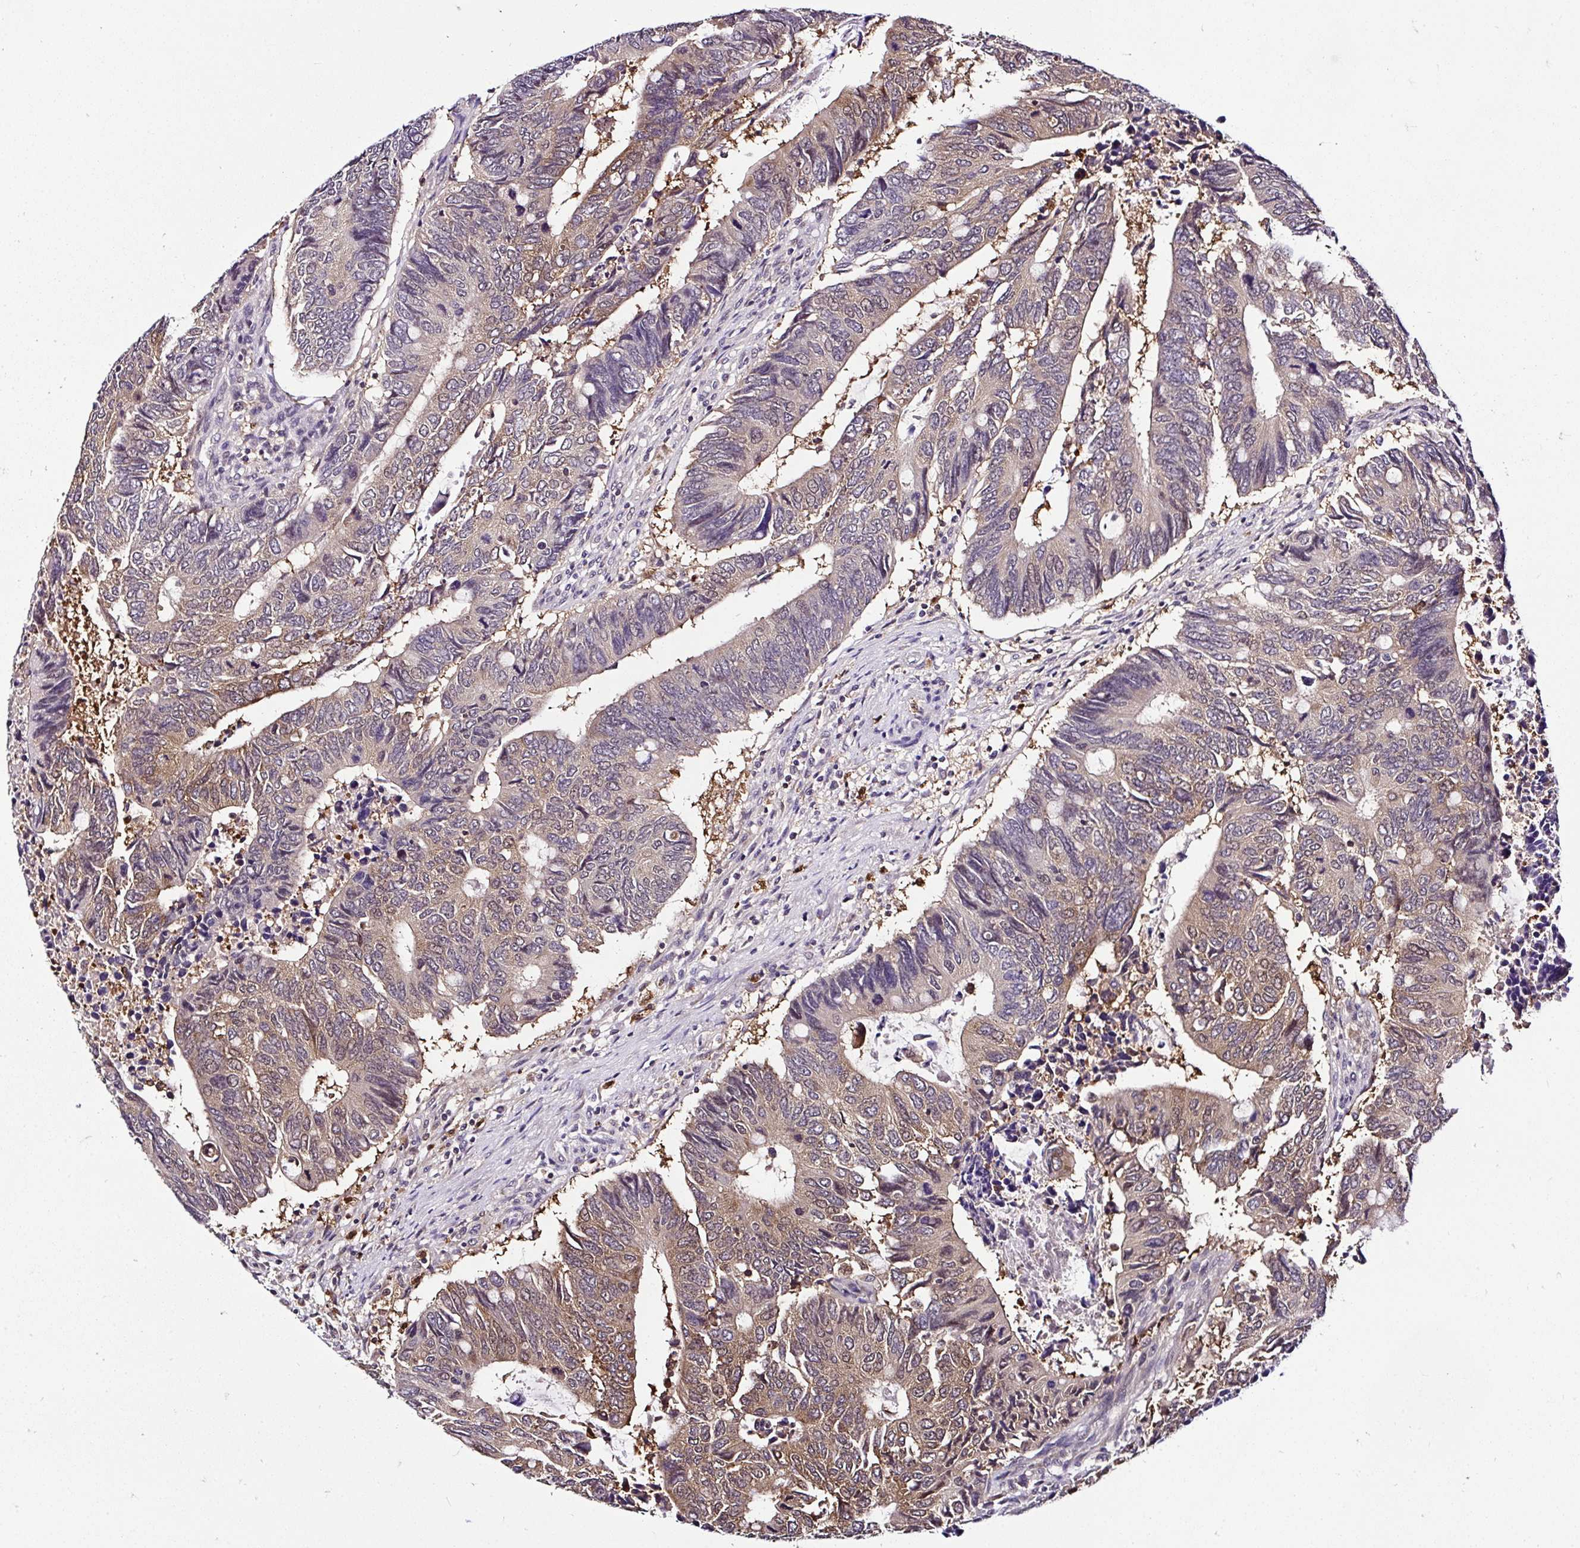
{"staining": {"intensity": "weak", "quantity": "25%-75%", "location": "cytoplasmic/membranous"}, "tissue": "colorectal cancer", "cell_type": "Tumor cells", "image_type": "cancer", "snomed": [{"axis": "morphology", "description": "Adenocarcinoma, NOS"}, {"axis": "topography", "description": "Colon"}], "caption": "Immunohistochemistry (IHC) (DAB (3,3'-diaminobenzidine)) staining of adenocarcinoma (colorectal) demonstrates weak cytoplasmic/membranous protein staining in approximately 25%-75% of tumor cells.", "gene": "PIN4", "patient": {"sex": "male", "age": 87}}